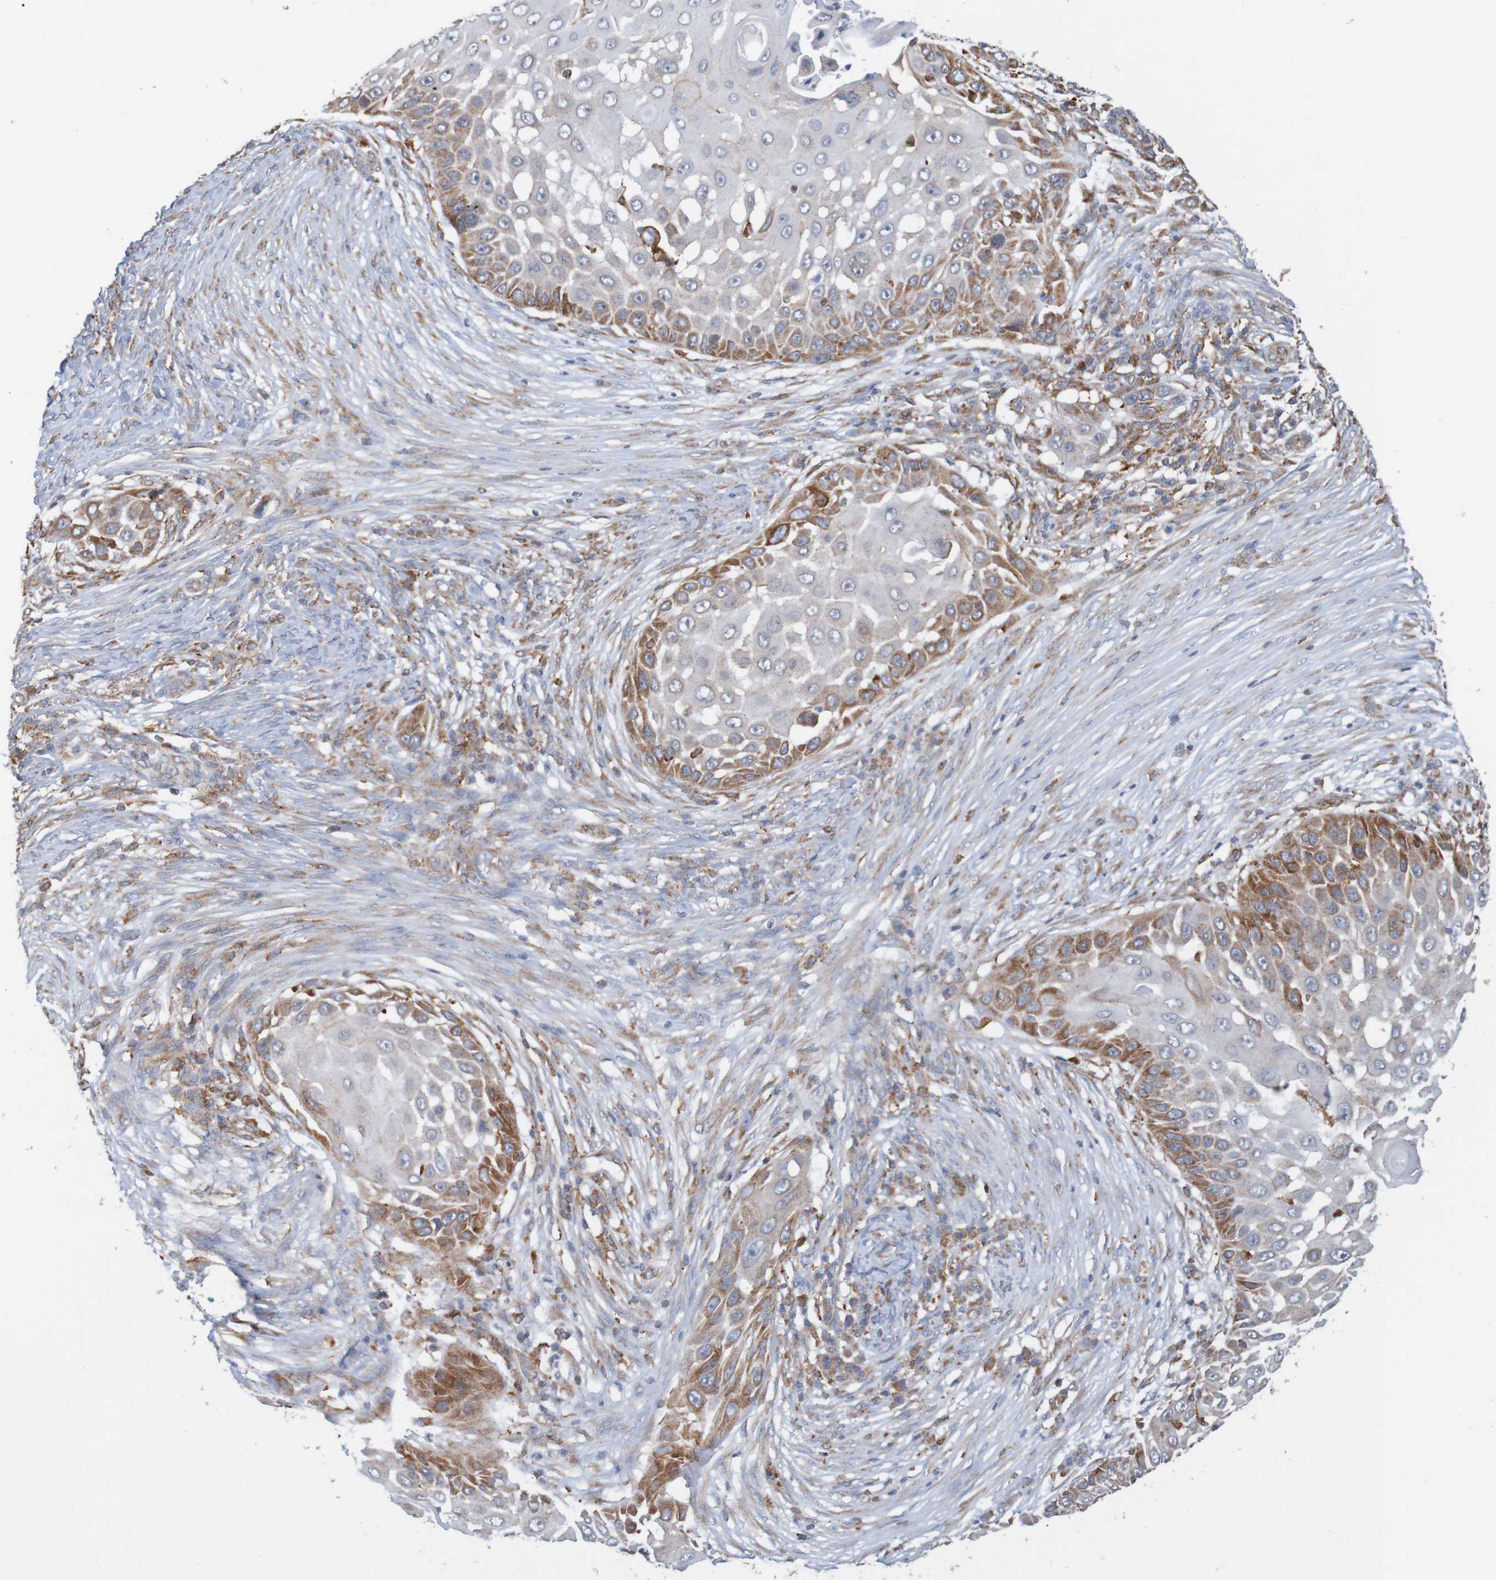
{"staining": {"intensity": "strong", "quantity": "<25%", "location": "cytoplasmic/membranous"}, "tissue": "skin cancer", "cell_type": "Tumor cells", "image_type": "cancer", "snomed": [{"axis": "morphology", "description": "Squamous cell carcinoma, NOS"}, {"axis": "topography", "description": "Skin"}], "caption": "A brown stain labels strong cytoplasmic/membranous staining of a protein in human squamous cell carcinoma (skin) tumor cells.", "gene": "PDIA3", "patient": {"sex": "female", "age": 44}}